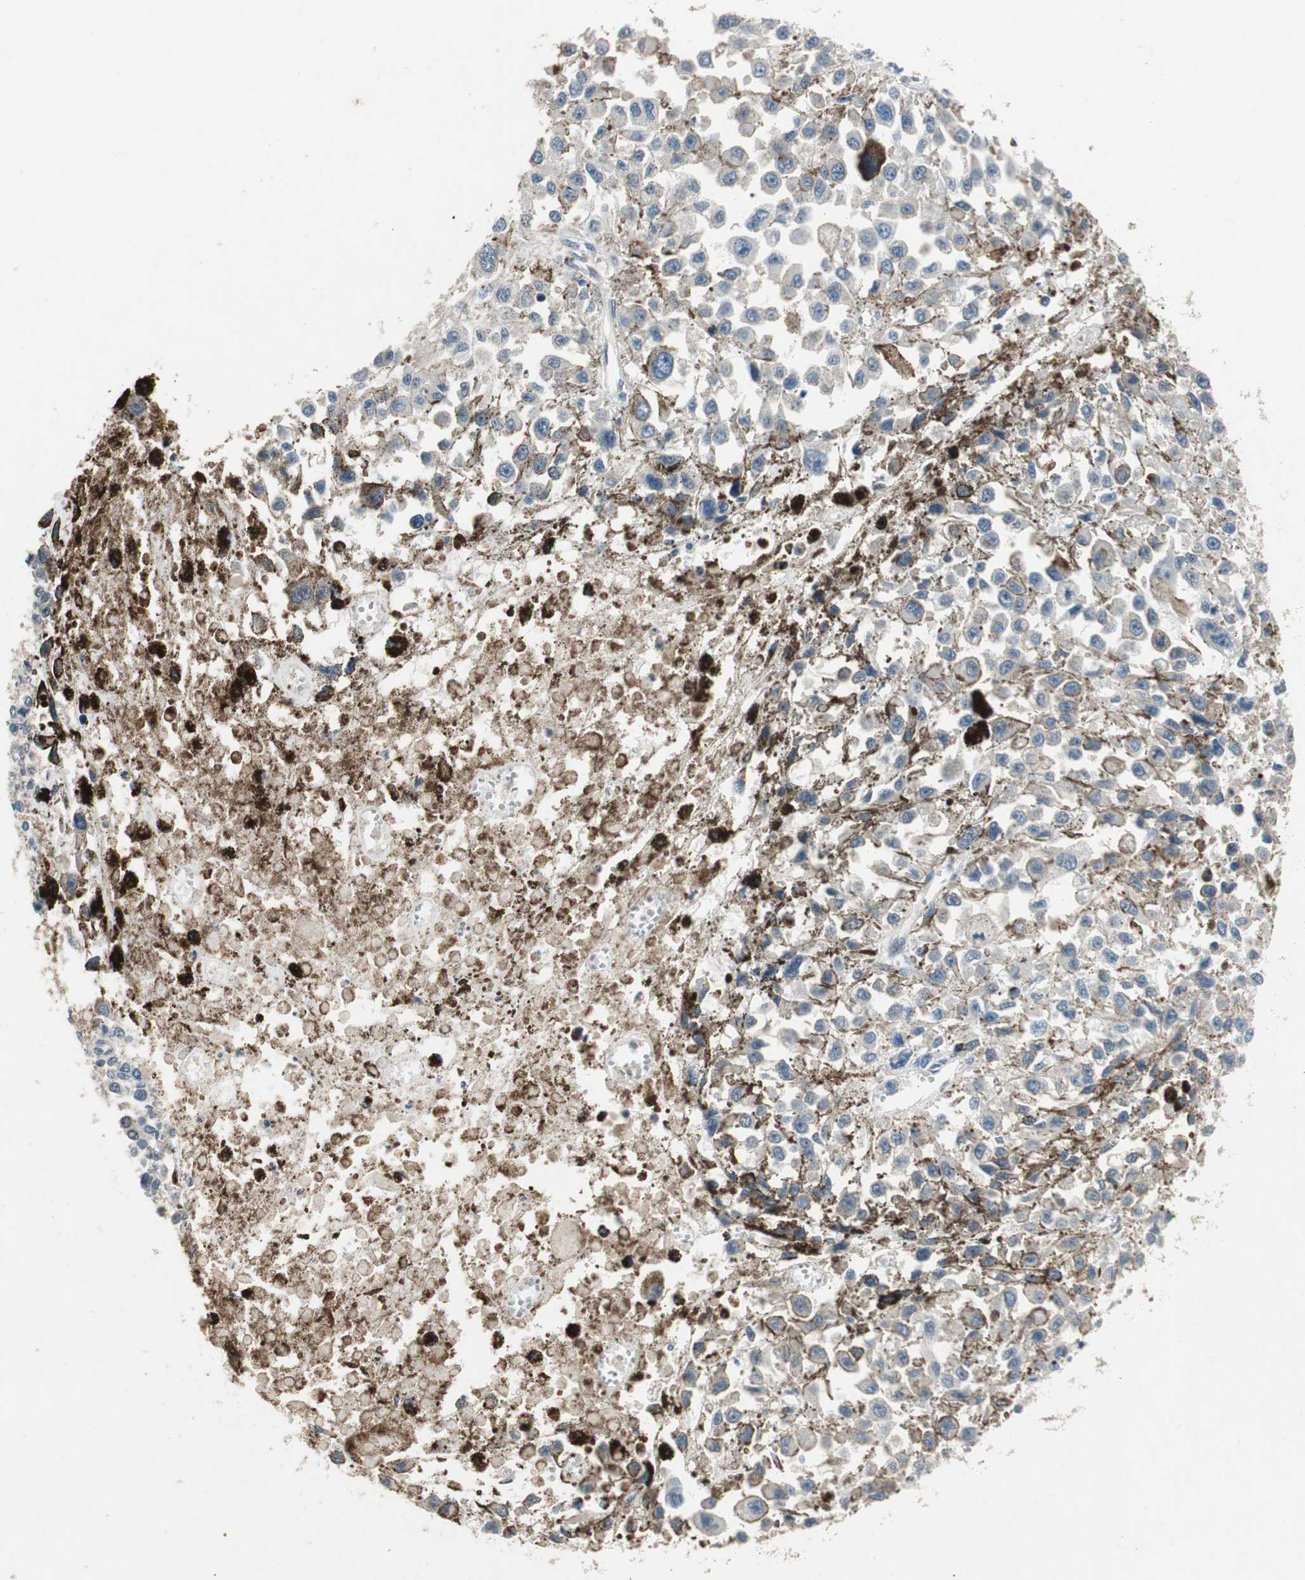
{"staining": {"intensity": "negative", "quantity": "none", "location": "none"}, "tissue": "melanoma", "cell_type": "Tumor cells", "image_type": "cancer", "snomed": [{"axis": "morphology", "description": "Malignant melanoma, Metastatic site"}, {"axis": "topography", "description": "Lymph node"}], "caption": "There is no significant positivity in tumor cells of melanoma.", "gene": "ALPL", "patient": {"sex": "male", "age": 59}}